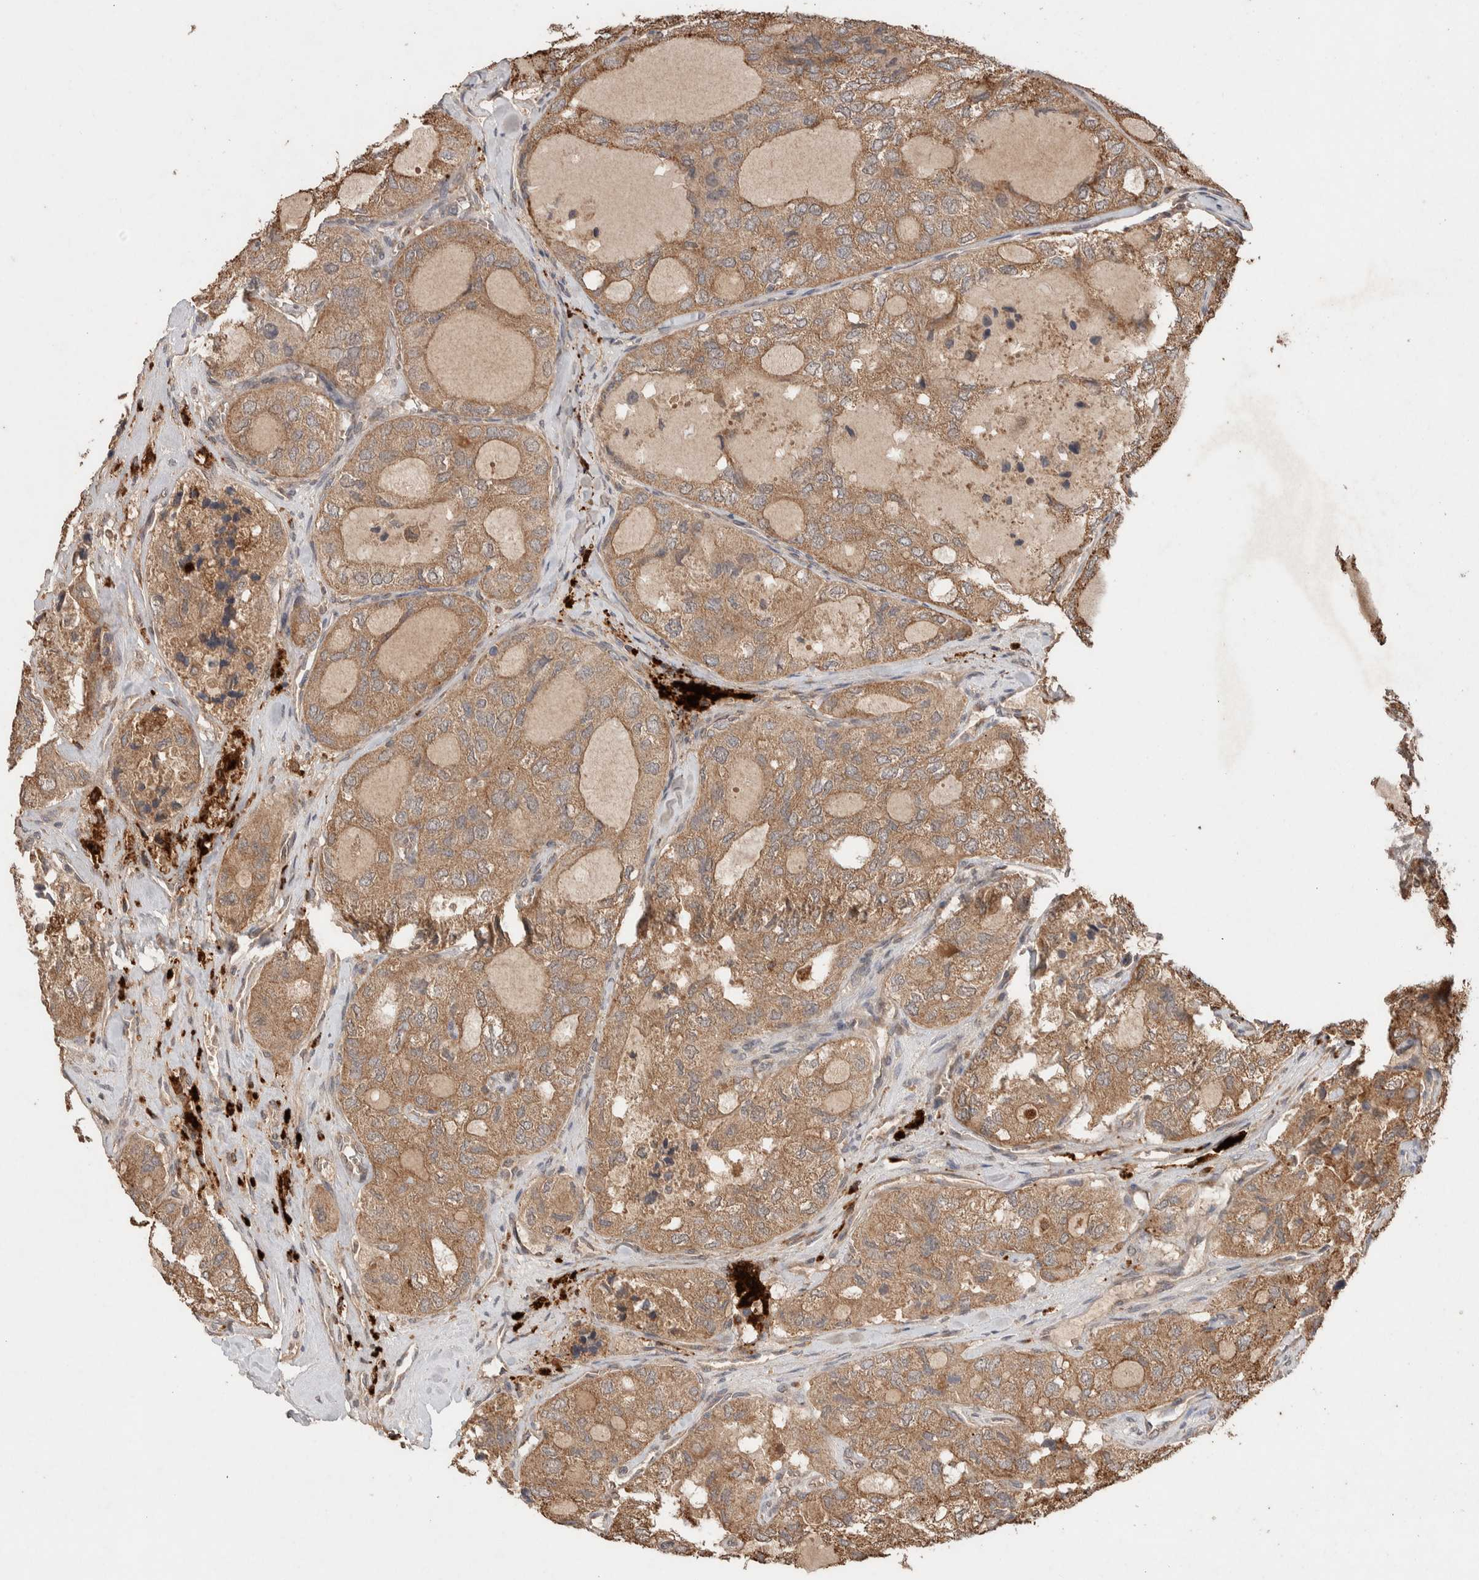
{"staining": {"intensity": "moderate", "quantity": ">75%", "location": "cytoplasmic/membranous"}, "tissue": "thyroid cancer", "cell_type": "Tumor cells", "image_type": "cancer", "snomed": [{"axis": "morphology", "description": "Follicular adenoma carcinoma, NOS"}, {"axis": "topography", "description": "Thyroid gland"}], "caption": "Immunohistochemistry (IHC) of human thyroid follicular adenoma carcinoma demonstrates medium levels of moderate cytoplasmic/membranous expression in approximately >75% of tumor cells.", "gene": "KCNJ5", "patient": {"sex": "male", "age": 75}}